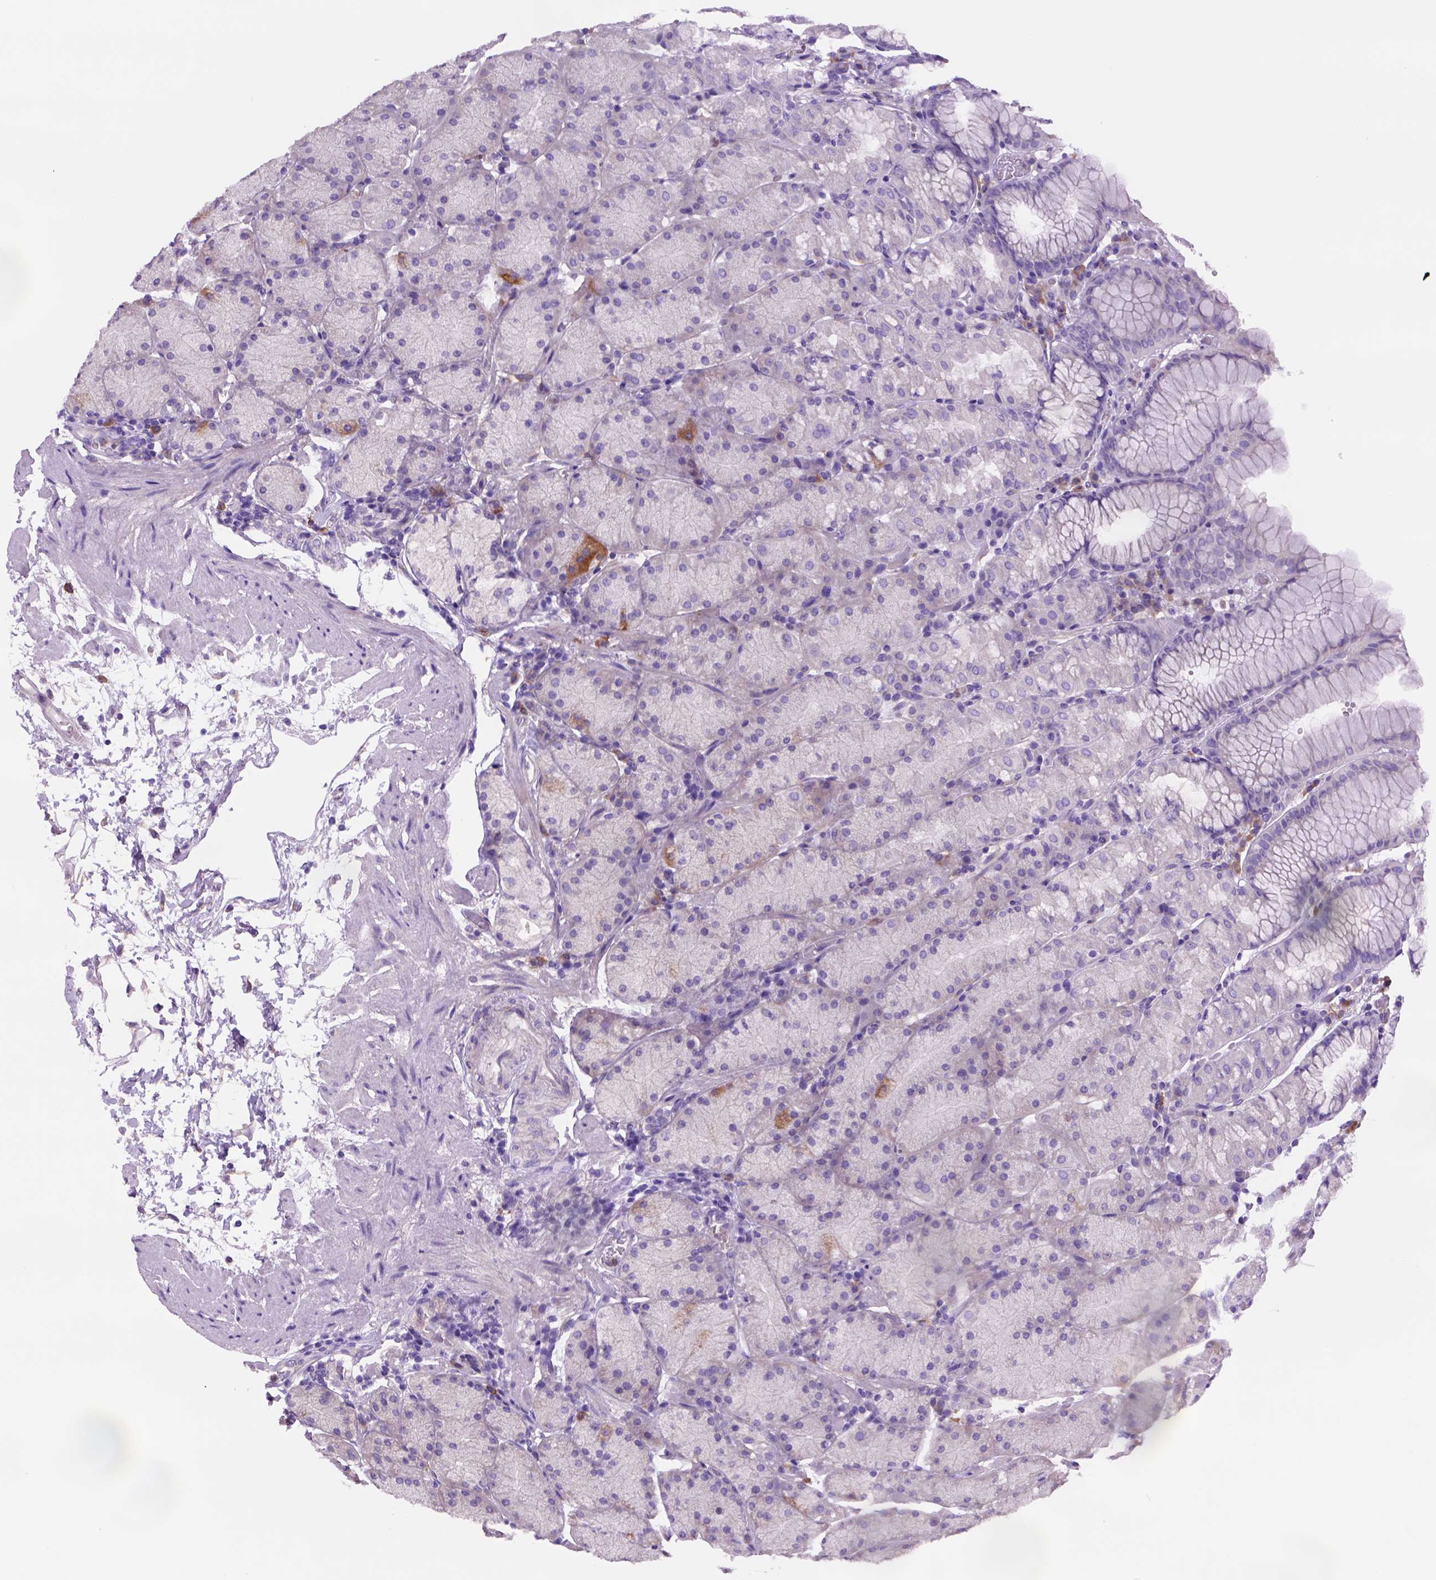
{"staining": {"intensity": "negative", "quantity": "none", "location": "none"}, "tissue": "stomach", "cell_type": "Glandular cells", "image_type": "normal", "snomed": [{"axis": "morphology", "description": "Normal tissue, NOS"}, {"axis": "topography", "description": "Stomach, upper"}, {"axis": "topography", "description": "Stomach"}], "caption": "This is an IHC image of normal human stomach. There is no positivity in glandular cells.", "gene": "PIAS3", "patient": {"sex": "male", "age": 76}}